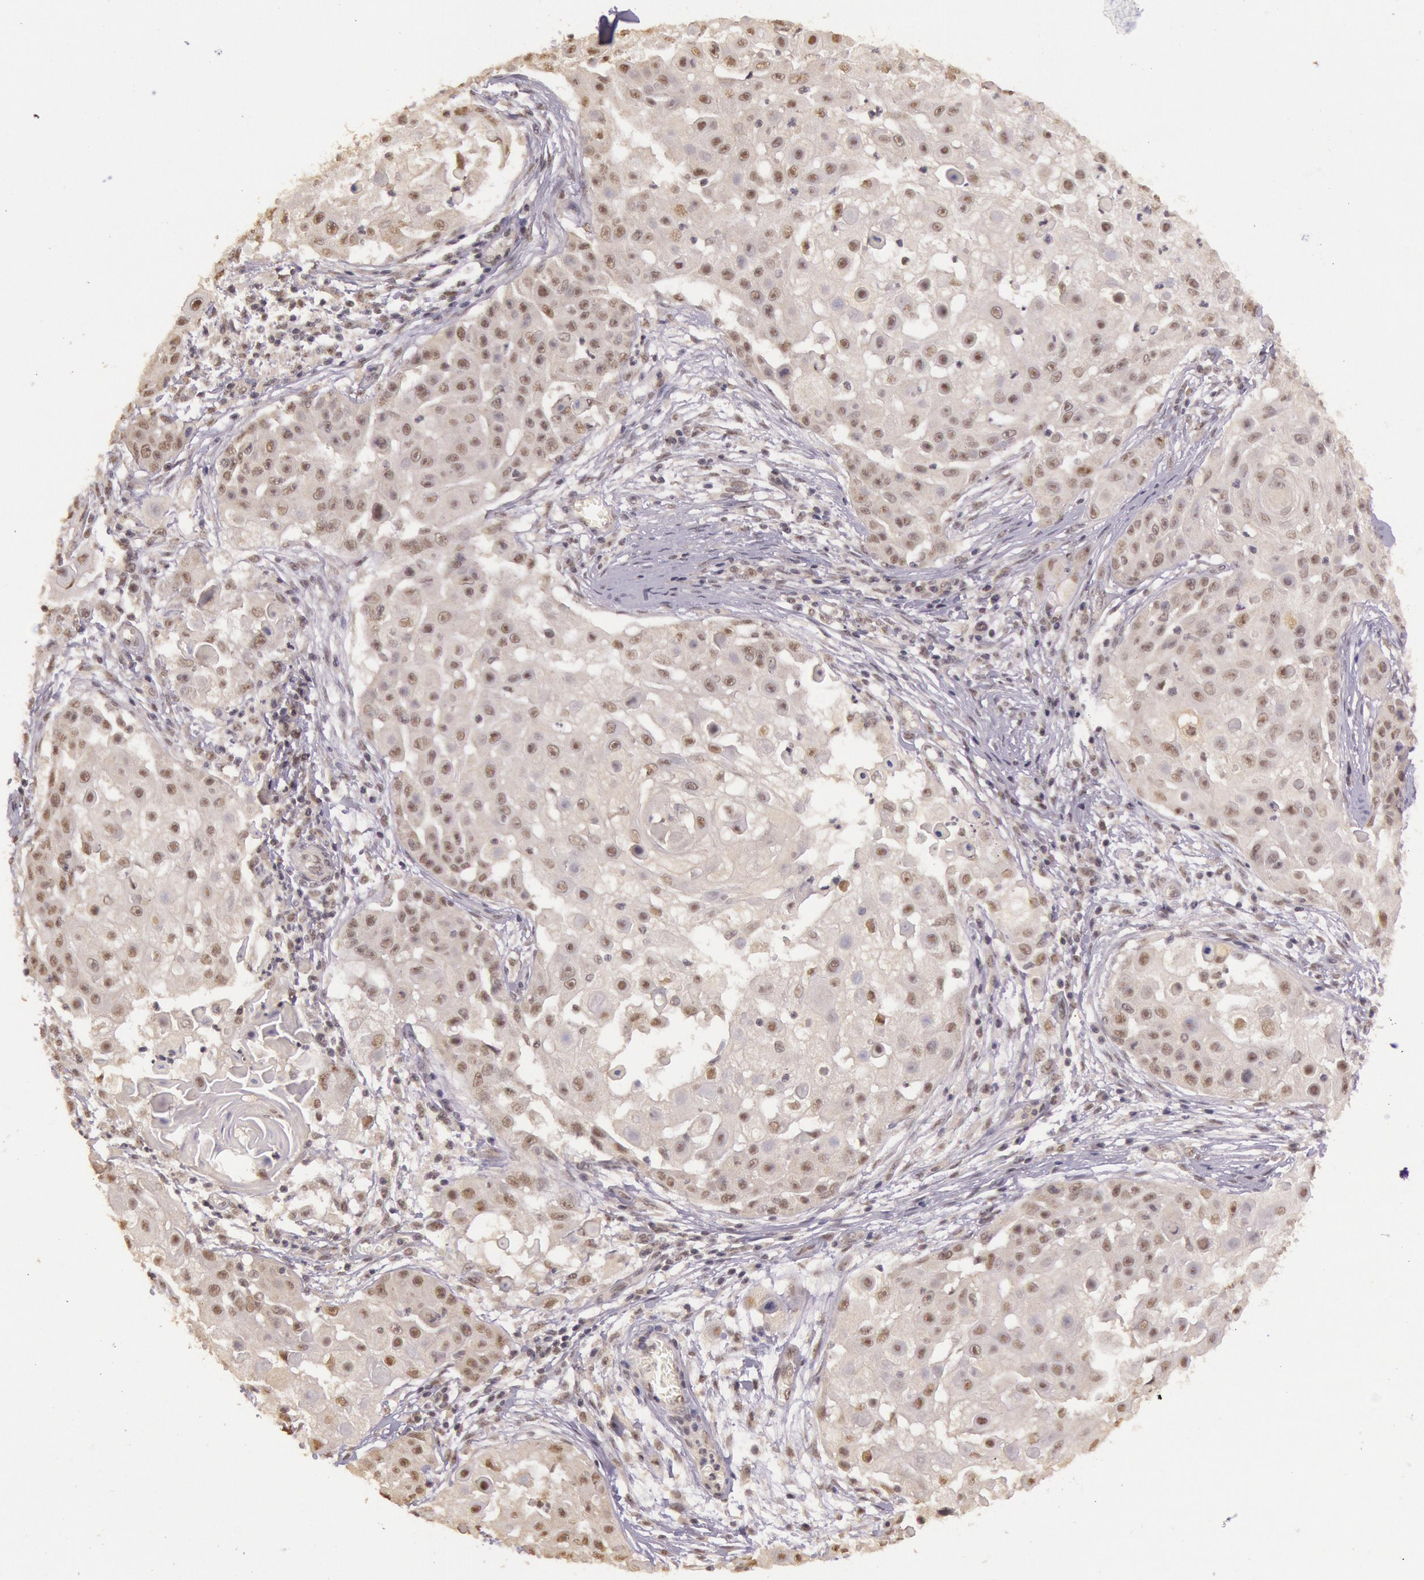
{"staining": {"intensity": "negative", "quantity": "none", "location": "none"}, "tissue": "skin cancer", "cell_type": "Tumor cells", "image_type": "cancer", "snomed": [{"axis": "morphology", "description": "Squamous cell carcinoma, NOS"}, {"axis": "topography", "description": "Skin"}], "caption": "Human squamous cell carcinoma (skin) stained for a protein using immunohistochemistry (IHC) shows no staining in tumor cells.", "gene": "RTL10", "patient": {"sex": "female", "age": 57}}